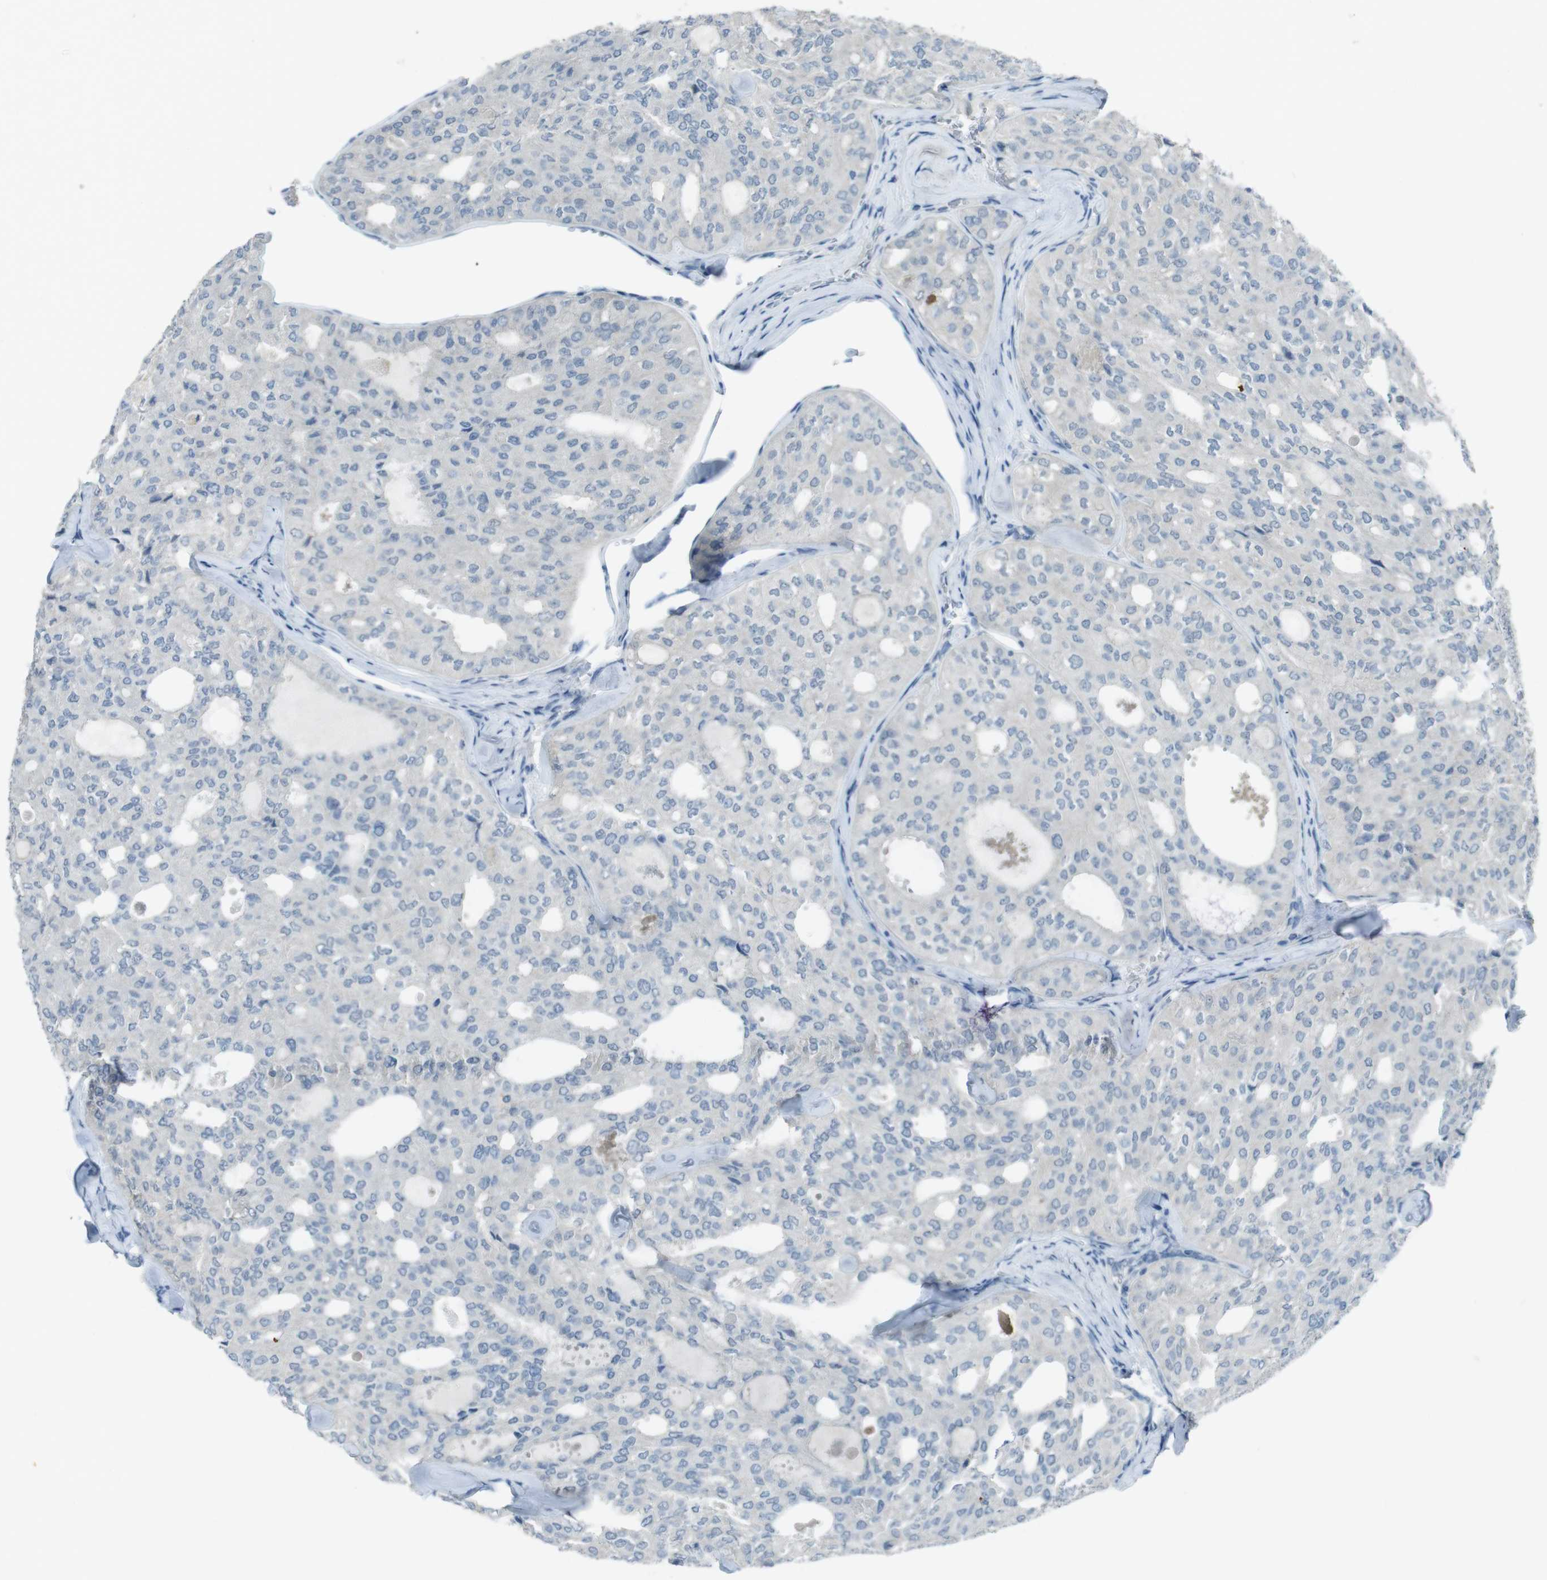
{"staining": {"intensity": "negative", "quantity": "none", "location": "none"}, "tissue": "thyroid cancer", "cell_type": "Tumor cells", "image_type": "cancer", "snomed": [{"axis": "morphology", "description": "Follicular adenoma carcinoma, NOS"}, {"axis": "topography", "description": "Thyroid gland"}], "caption": "Follicular adenoma carcinoma (thyroid) stained for a protein using IHC shows no positivity tumor cells.", "gene": "ENTPD7", "patient": {"sex": "male", "age": 75}}